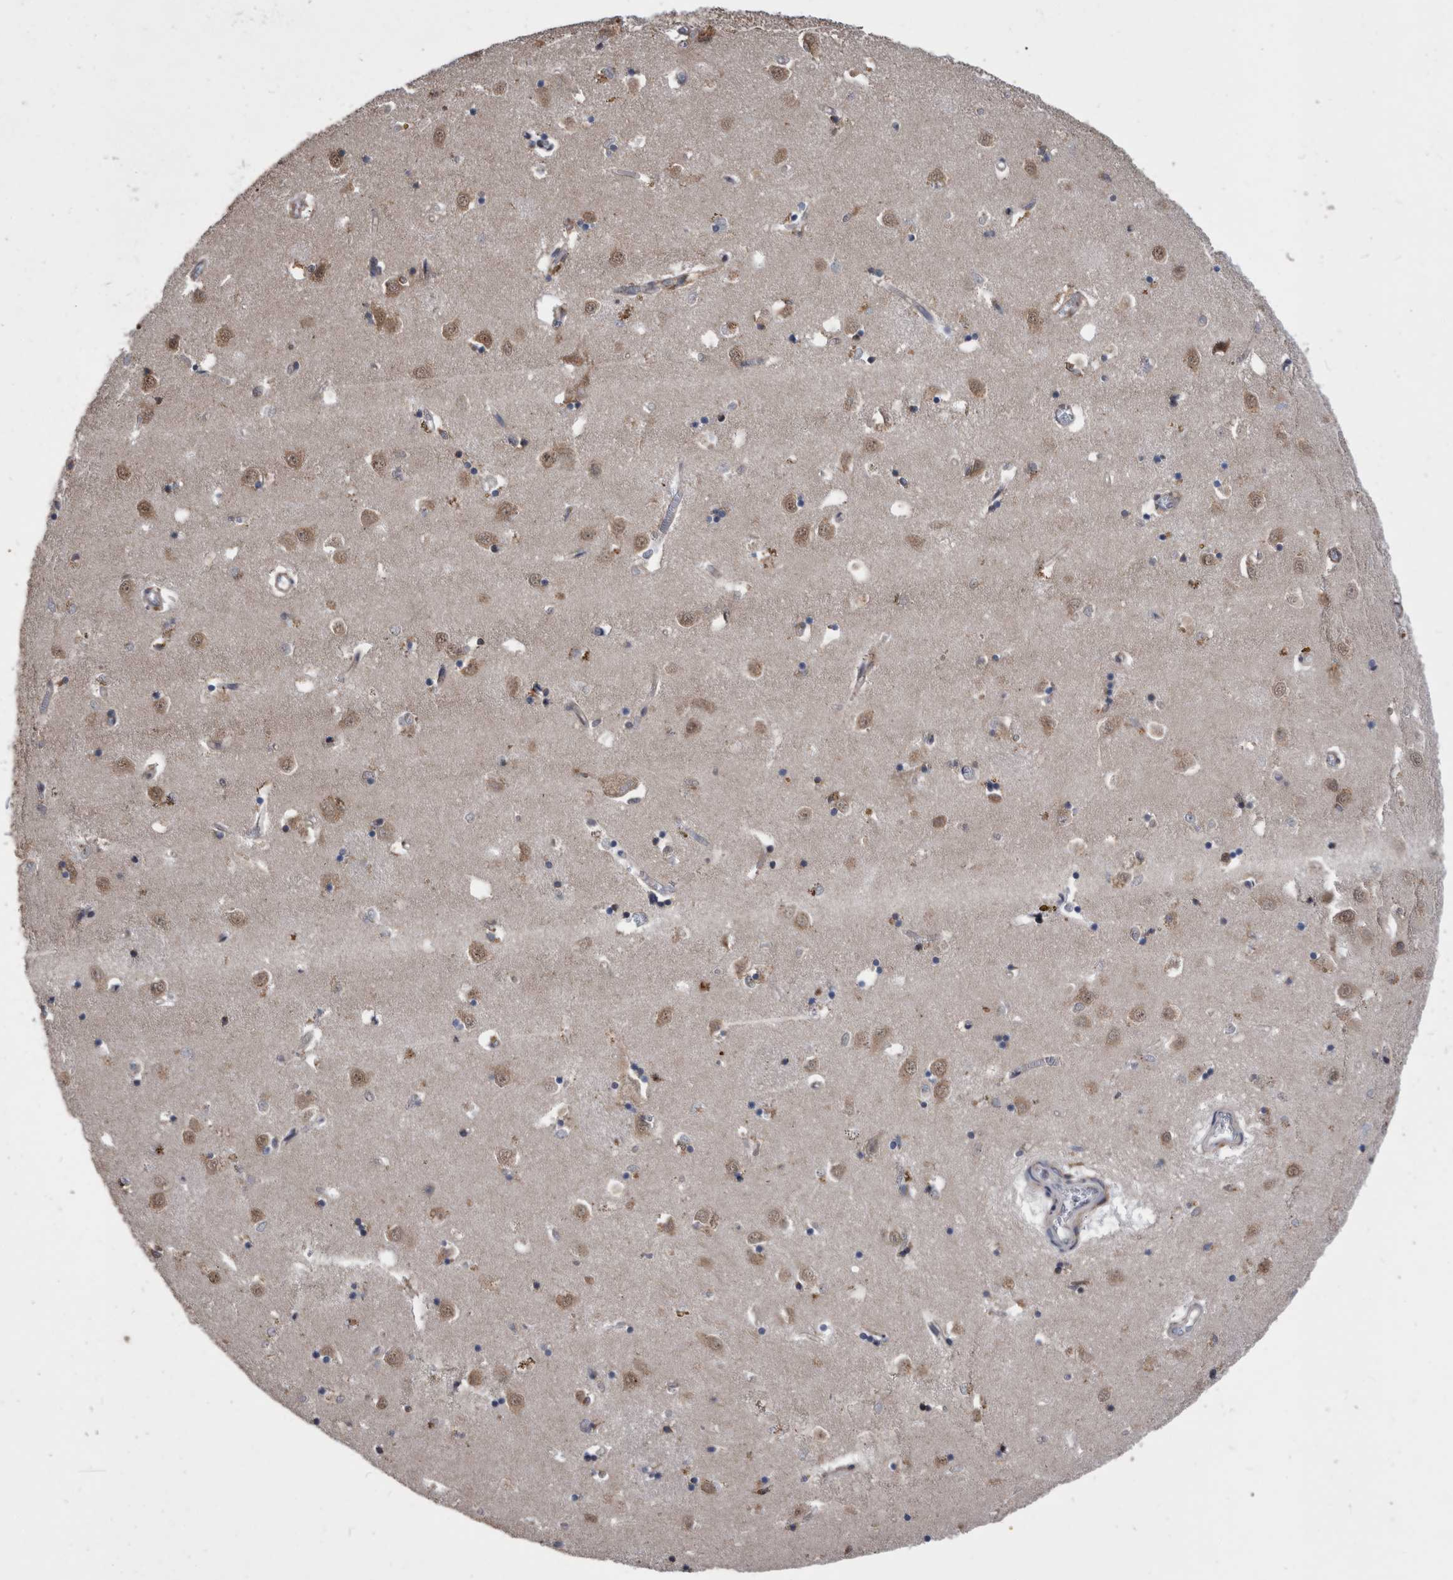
{"staining": {"intensity": "weak", "quantity": "<25%", "location": "cytoplasmic/membranous"}, "tissue": "caudate", "cell_type": "Glial cells", "image_type": "normal", "snomed": [{"axis": "morphology", "description": "Normal tissue, NOS"}, {"axis": "topography", "description": "Lateral ventricle wall"}], "caption": "Immunohistochemical staining of benign caudate displays no significant staining in glial cells. (Brightfield microscopy of DAB IHC at high magnification).", "gene": "NRBP1", "patient": {"sex": "male", "age": 70}}